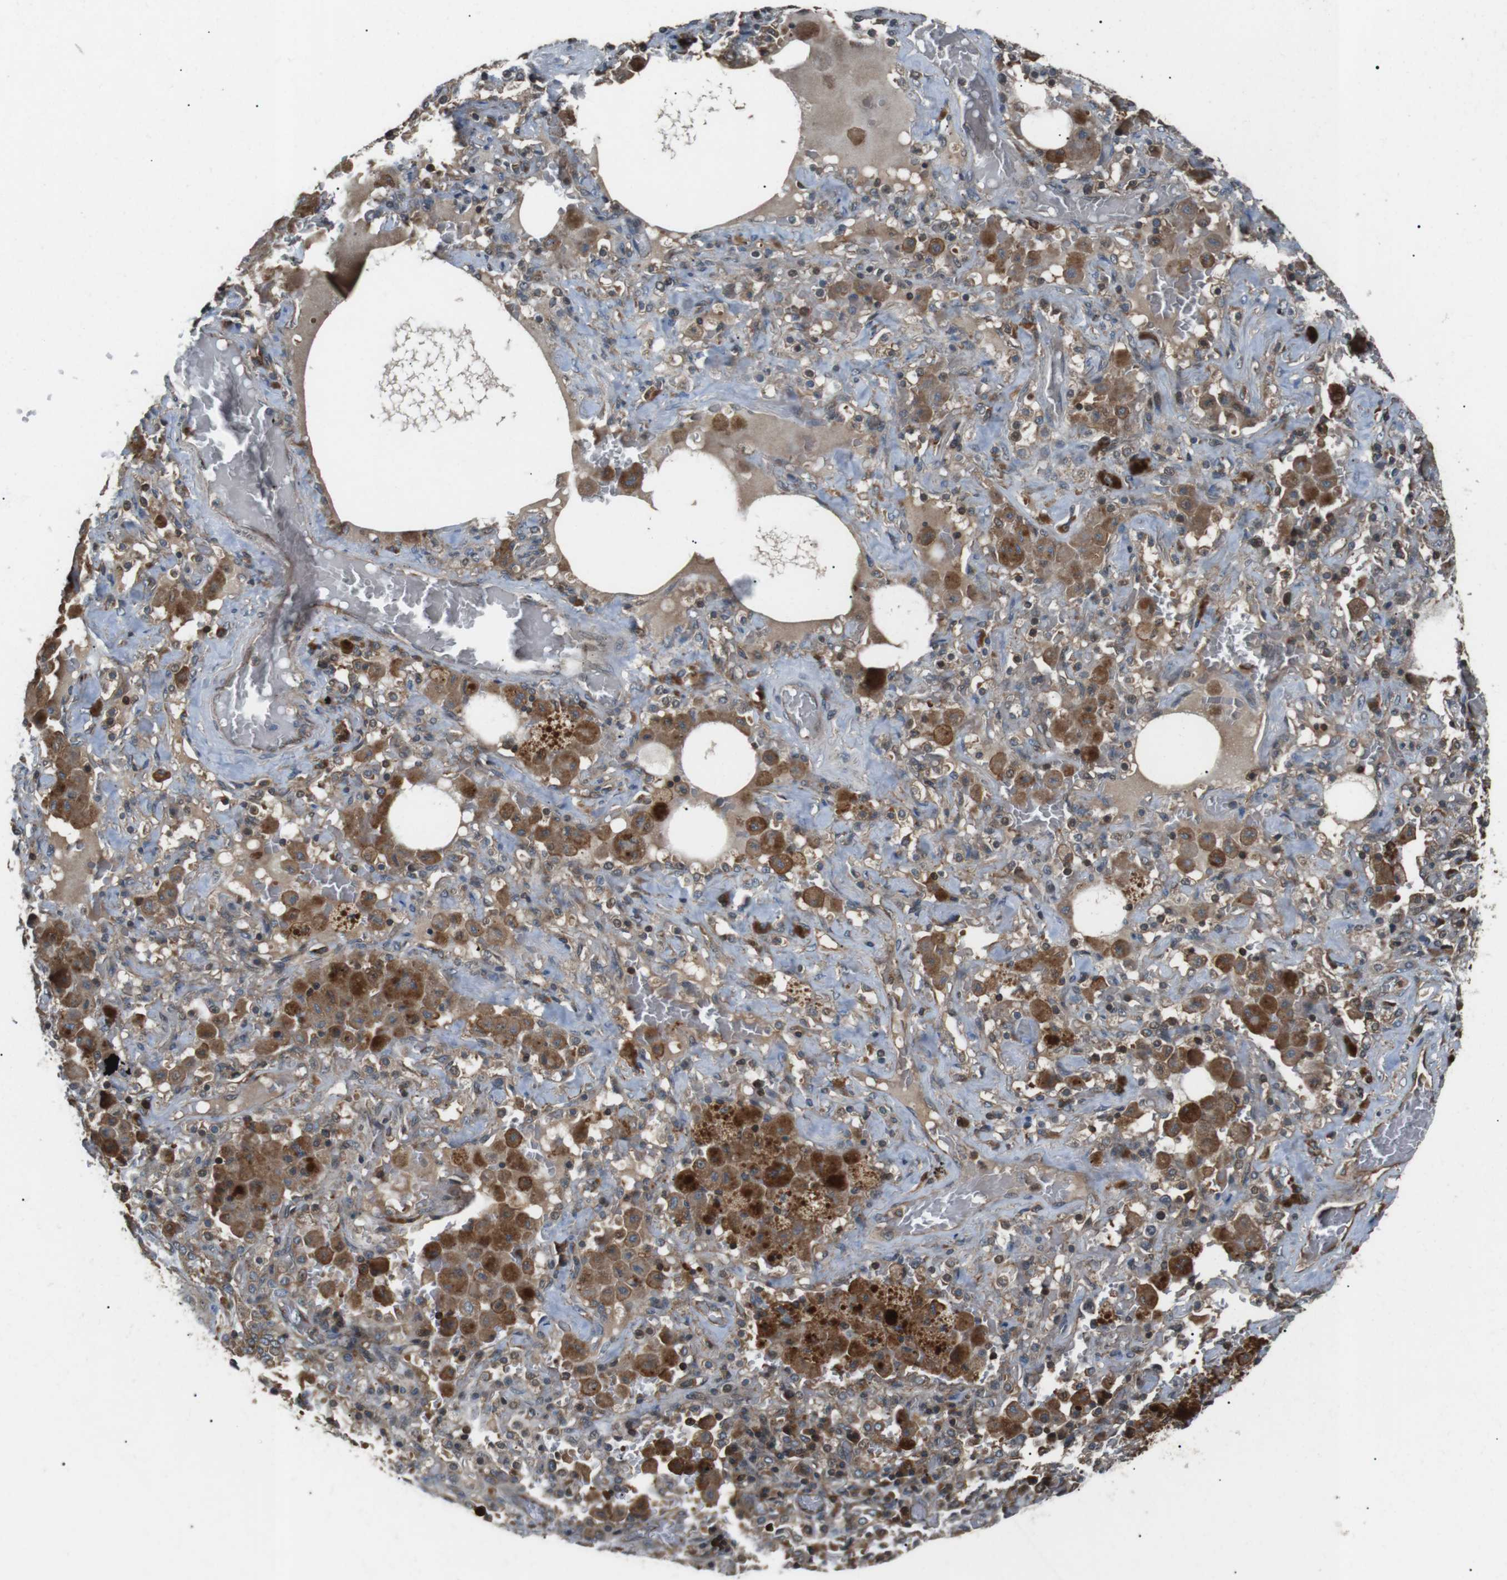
{"staining": {"intensity": "weak", "quantity": ">75%", "location": "cytoplasmic/membranous"}, "tissue": "lung cancer", "cell_type": "Tumor cells", "image_type": "cancer", "snomed": [{"axis": "morphology", "description": "Squamous cell carcinoma, NOS"}, {"axis": "topography", "description": "Lung"}], "caption": "Immunohistochemical staining of lung squamous cell carcinoma demonstrates low levels of weak cytoplasmic/membranous protein positivity in approximately >75% of tumor cells.", "gene": "GPR161", "patient": {"sex": "female", "age": 47}}